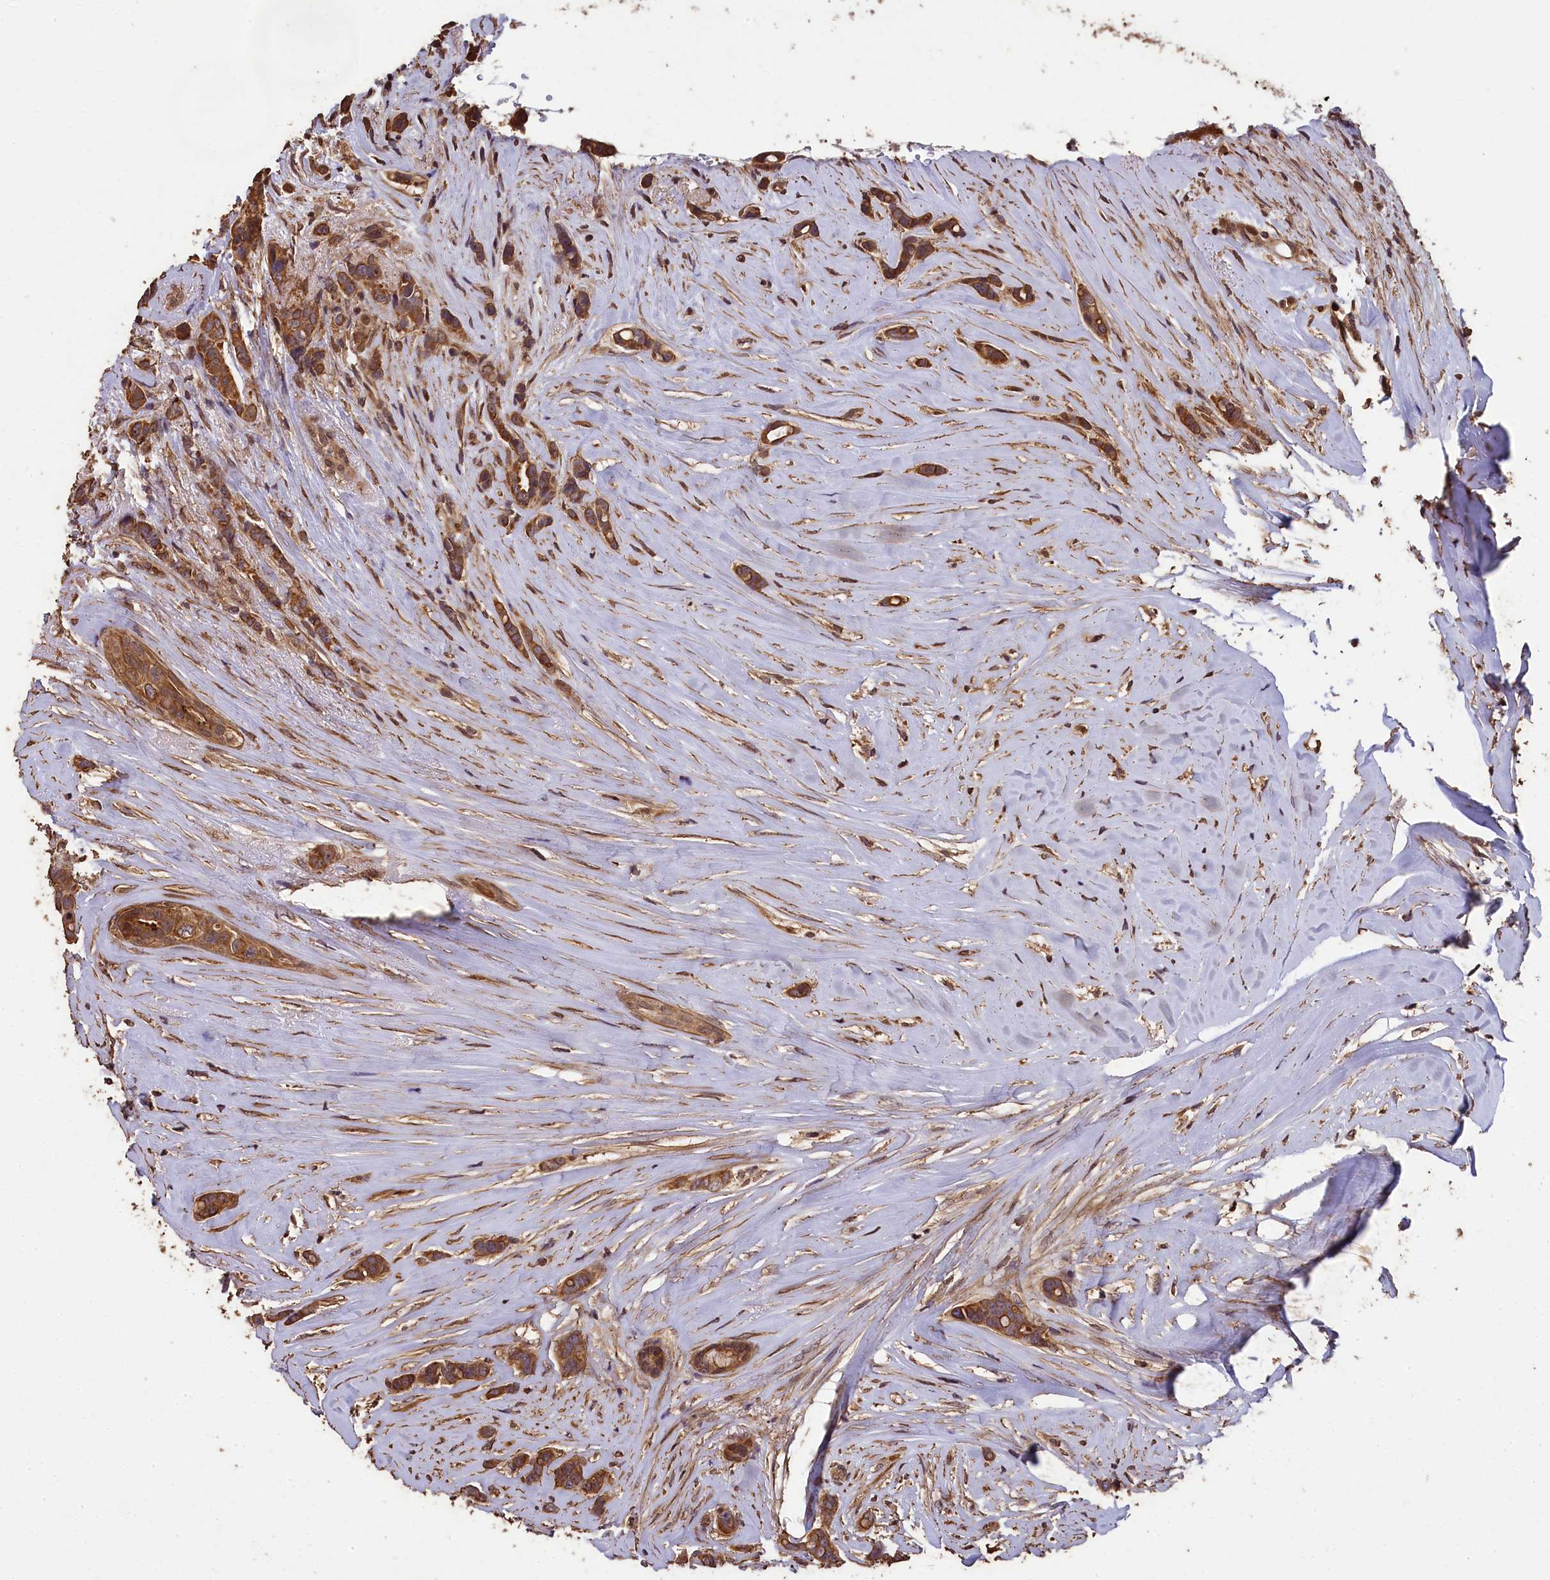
{"staining": {"intensity": "moderate", "quantity": ">75%", "location": "cytoplasmic/membranous"}, "tissue": "breast cancer", "cell_type": "Tumor cells", "image_type": "cancer", "snomed": [{"axis": "morphology", "description": "Lobular carcinoma"}, {"axis": "topography", "description": "Breast"}], "caption": "Protein expression analysis of breast lobular carcinoma displays moderate cytoplasmic/membranous staining in approximately >75% of tumor cells.", "gene": "CHD9", "patient": {"sex": "female", "age": 51}}